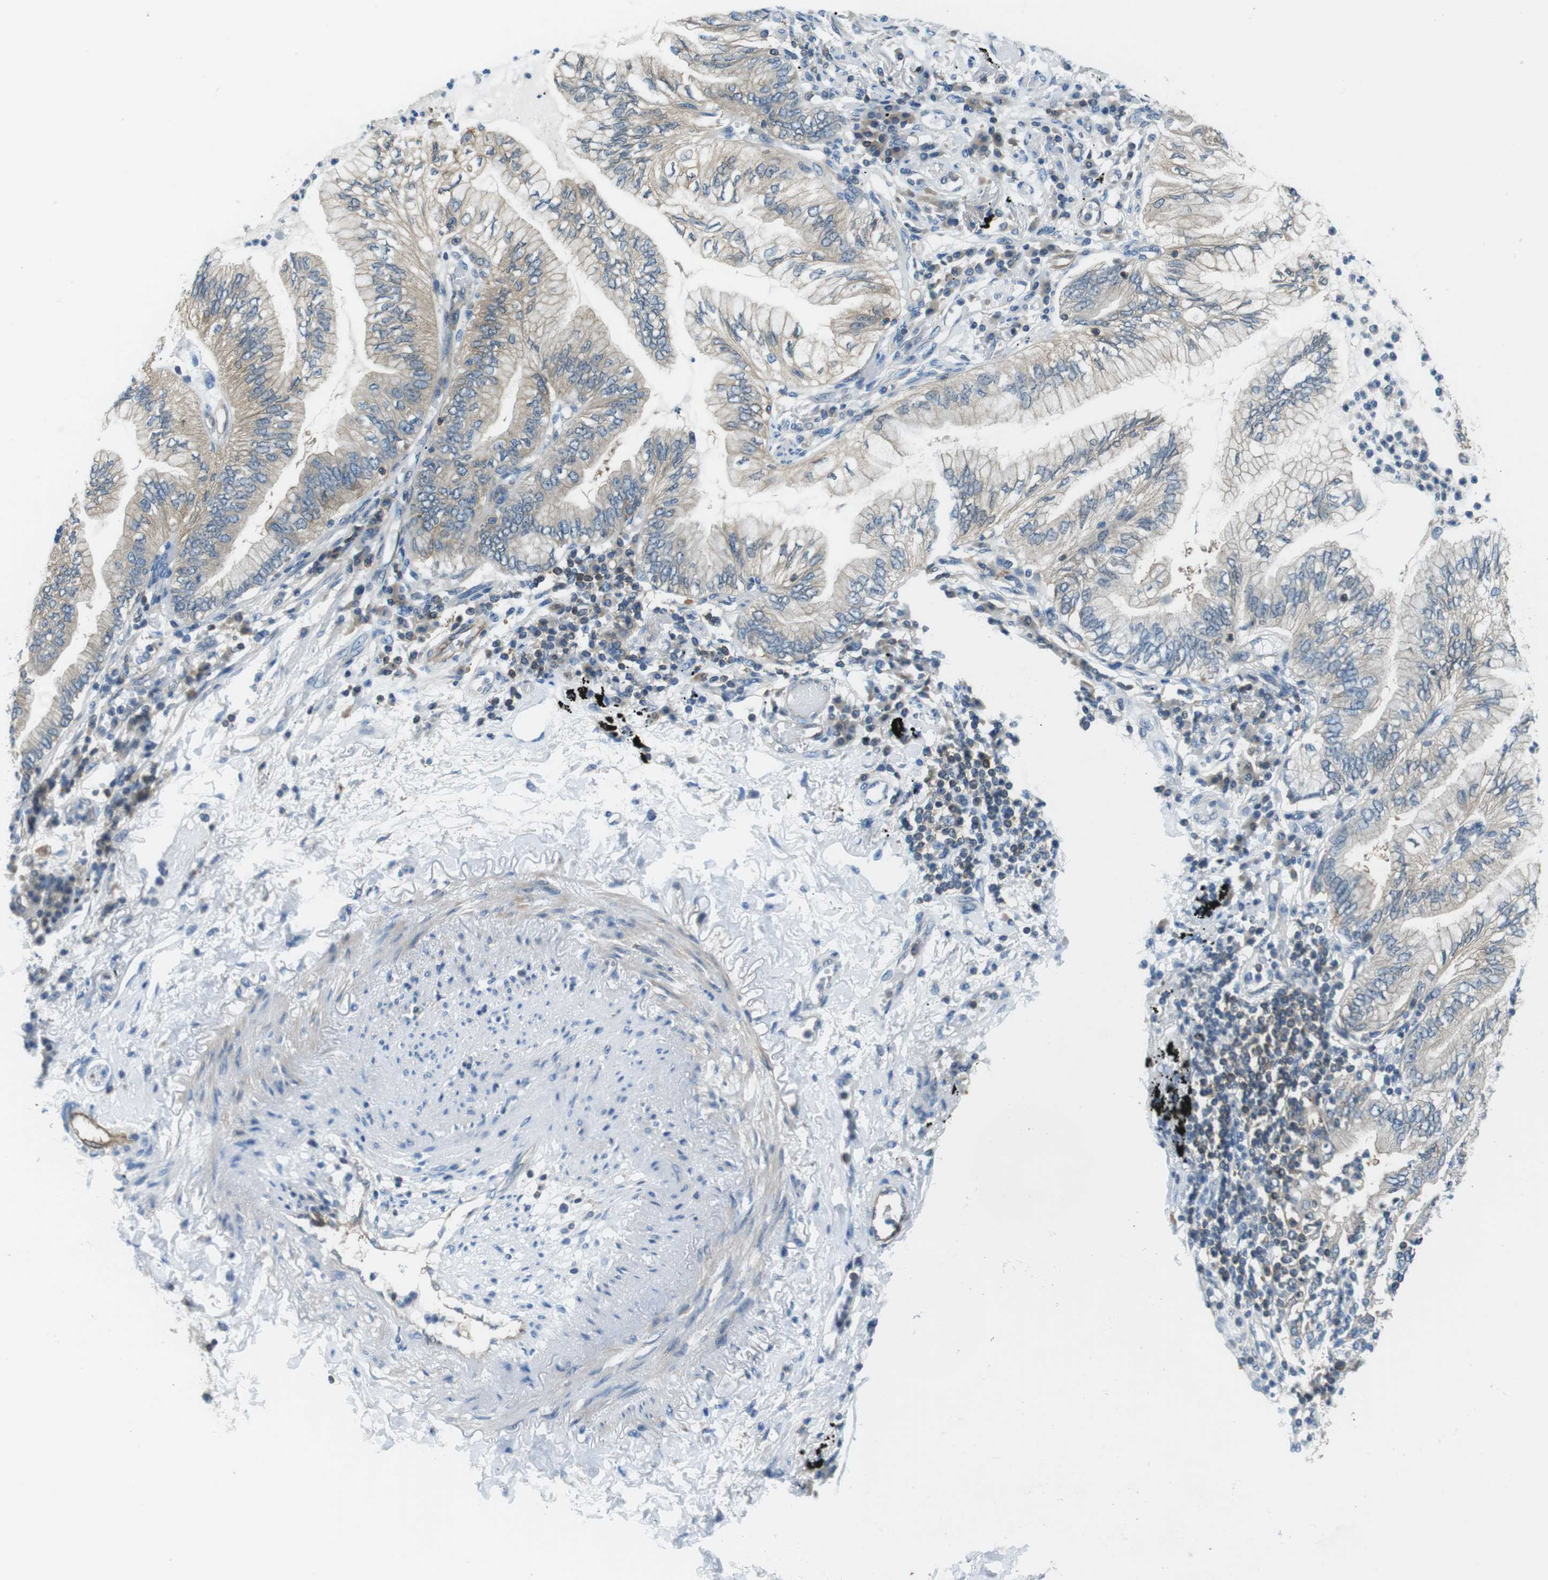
{"staining": {"intensity": "weak", "quantity": ">75%", "location": "cytoplasmic/membranous"}, "tissue": "lung cancer", "cell_type": "Tumor cells", "image_type": "cancer", "snomed": [{"axis": "morphology", "description": "Normal tissue, NOS"}, {"axis": "morphology", "description": "Adenocarcinoma, NOS"}, {"axis": "topography", "description": "Bronchus"}, {"axis": "topography", "description": "Lung"}], "caption": "Immunohistochemical staining of lung cancer displays weak cytoplasmic/membranous protein staining in approximately >75% of tumor cells. (IHC, brightfield microscopy, high magnification).", "gene": "TES", "patient": {"sex": "female", "age": 70}}